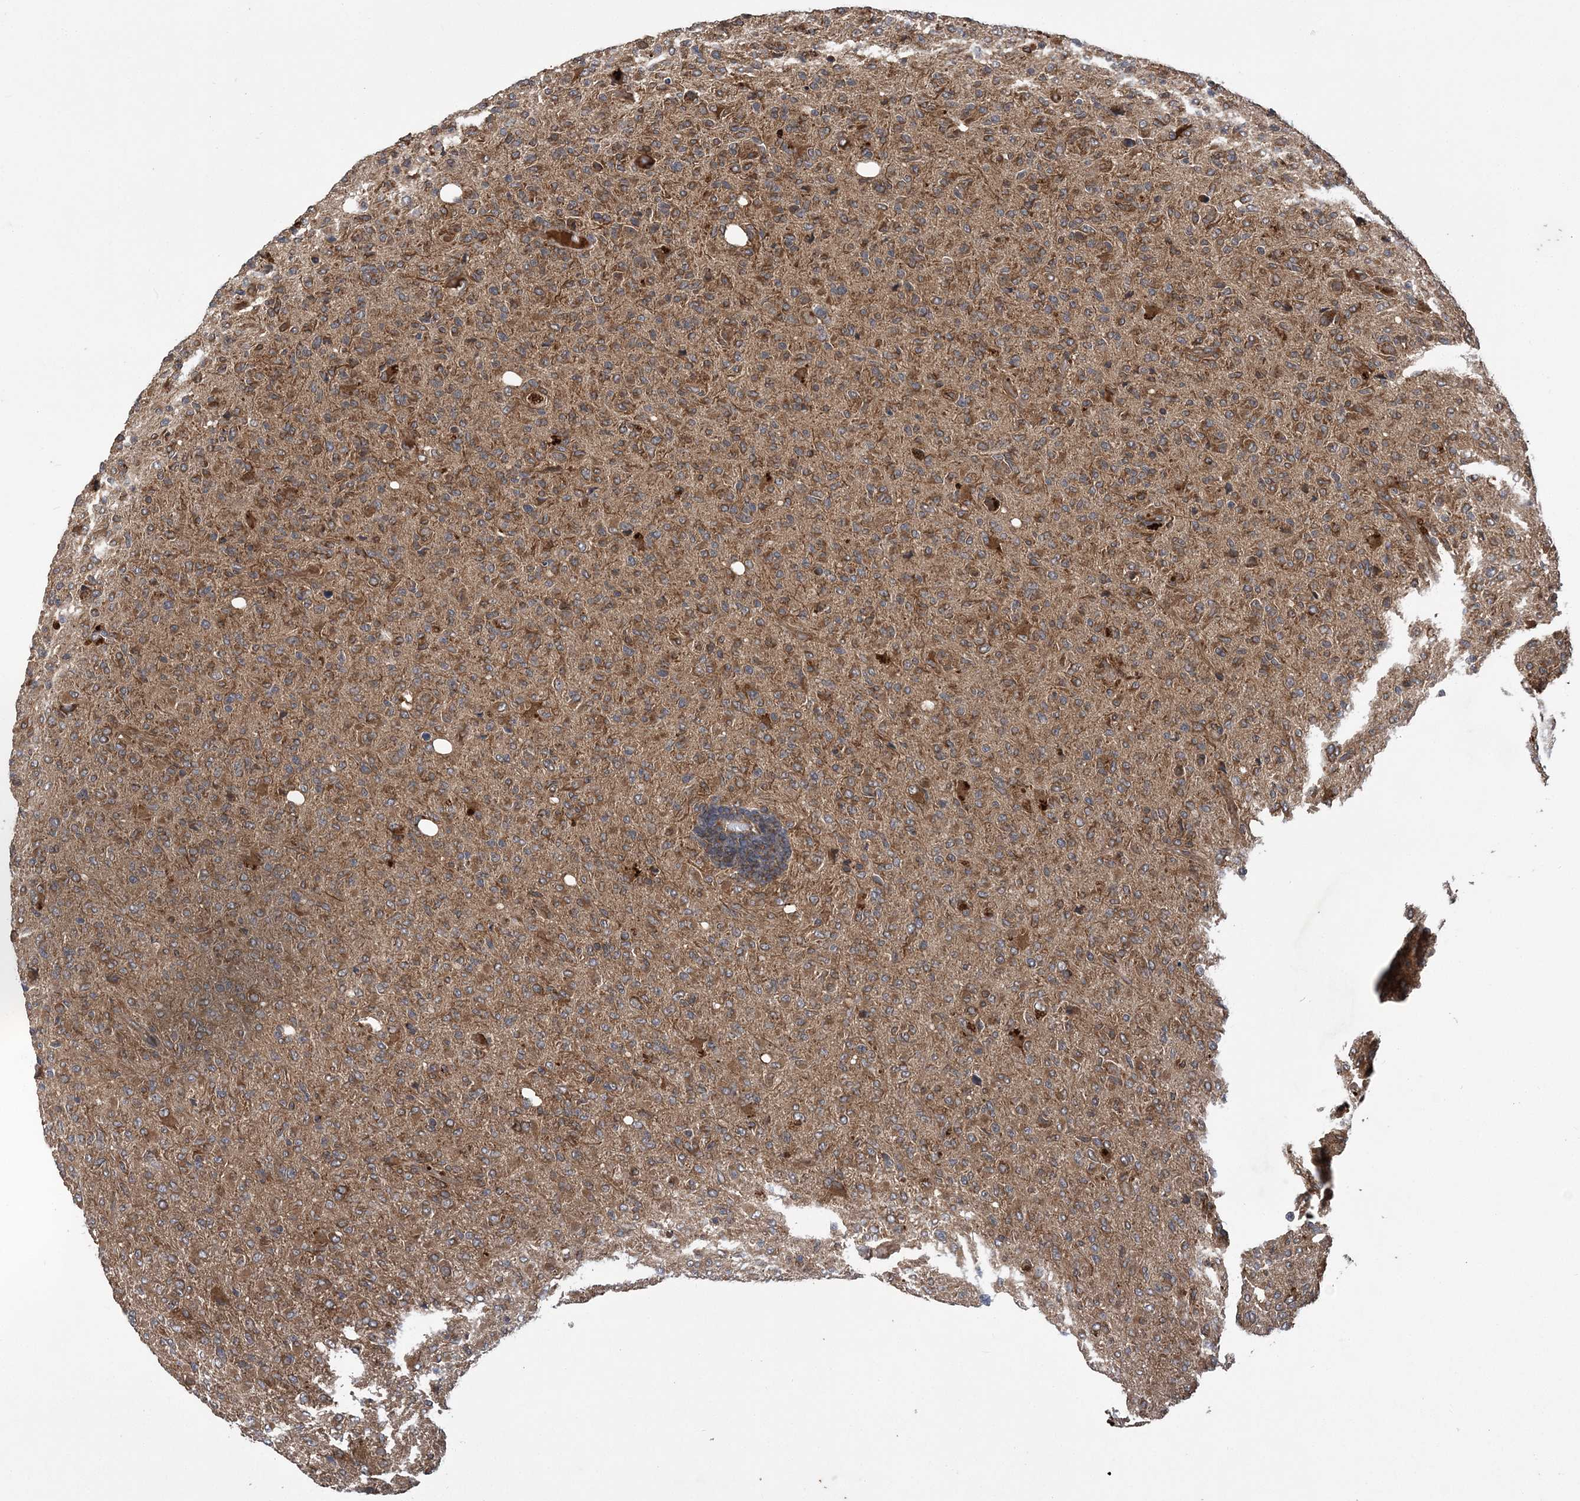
{"staining": {"intensity": "moderate", "quantity": ">75%", "location": "cytoplasmic/membranous"}, "tissue": "glioma", "cell_type": "Tumor cells", "image_type": "cancer", "snomed": [{"axis": "morphology", "description": "Glioma, malignant, High grade"}, {"axis": "topography", "description": "Brain"}], "caption": "IHC (DAB) staining of glioma exhibits moderate cytoplasmic/membranous protein positivity in approximately >75% of tumor cells. (DAB (3,3'-diaminobenzidine) IHC with brightfield microscopy, high magnification).", "gene": "ATG3", "patient": {"sex": "female", "age": 57}}